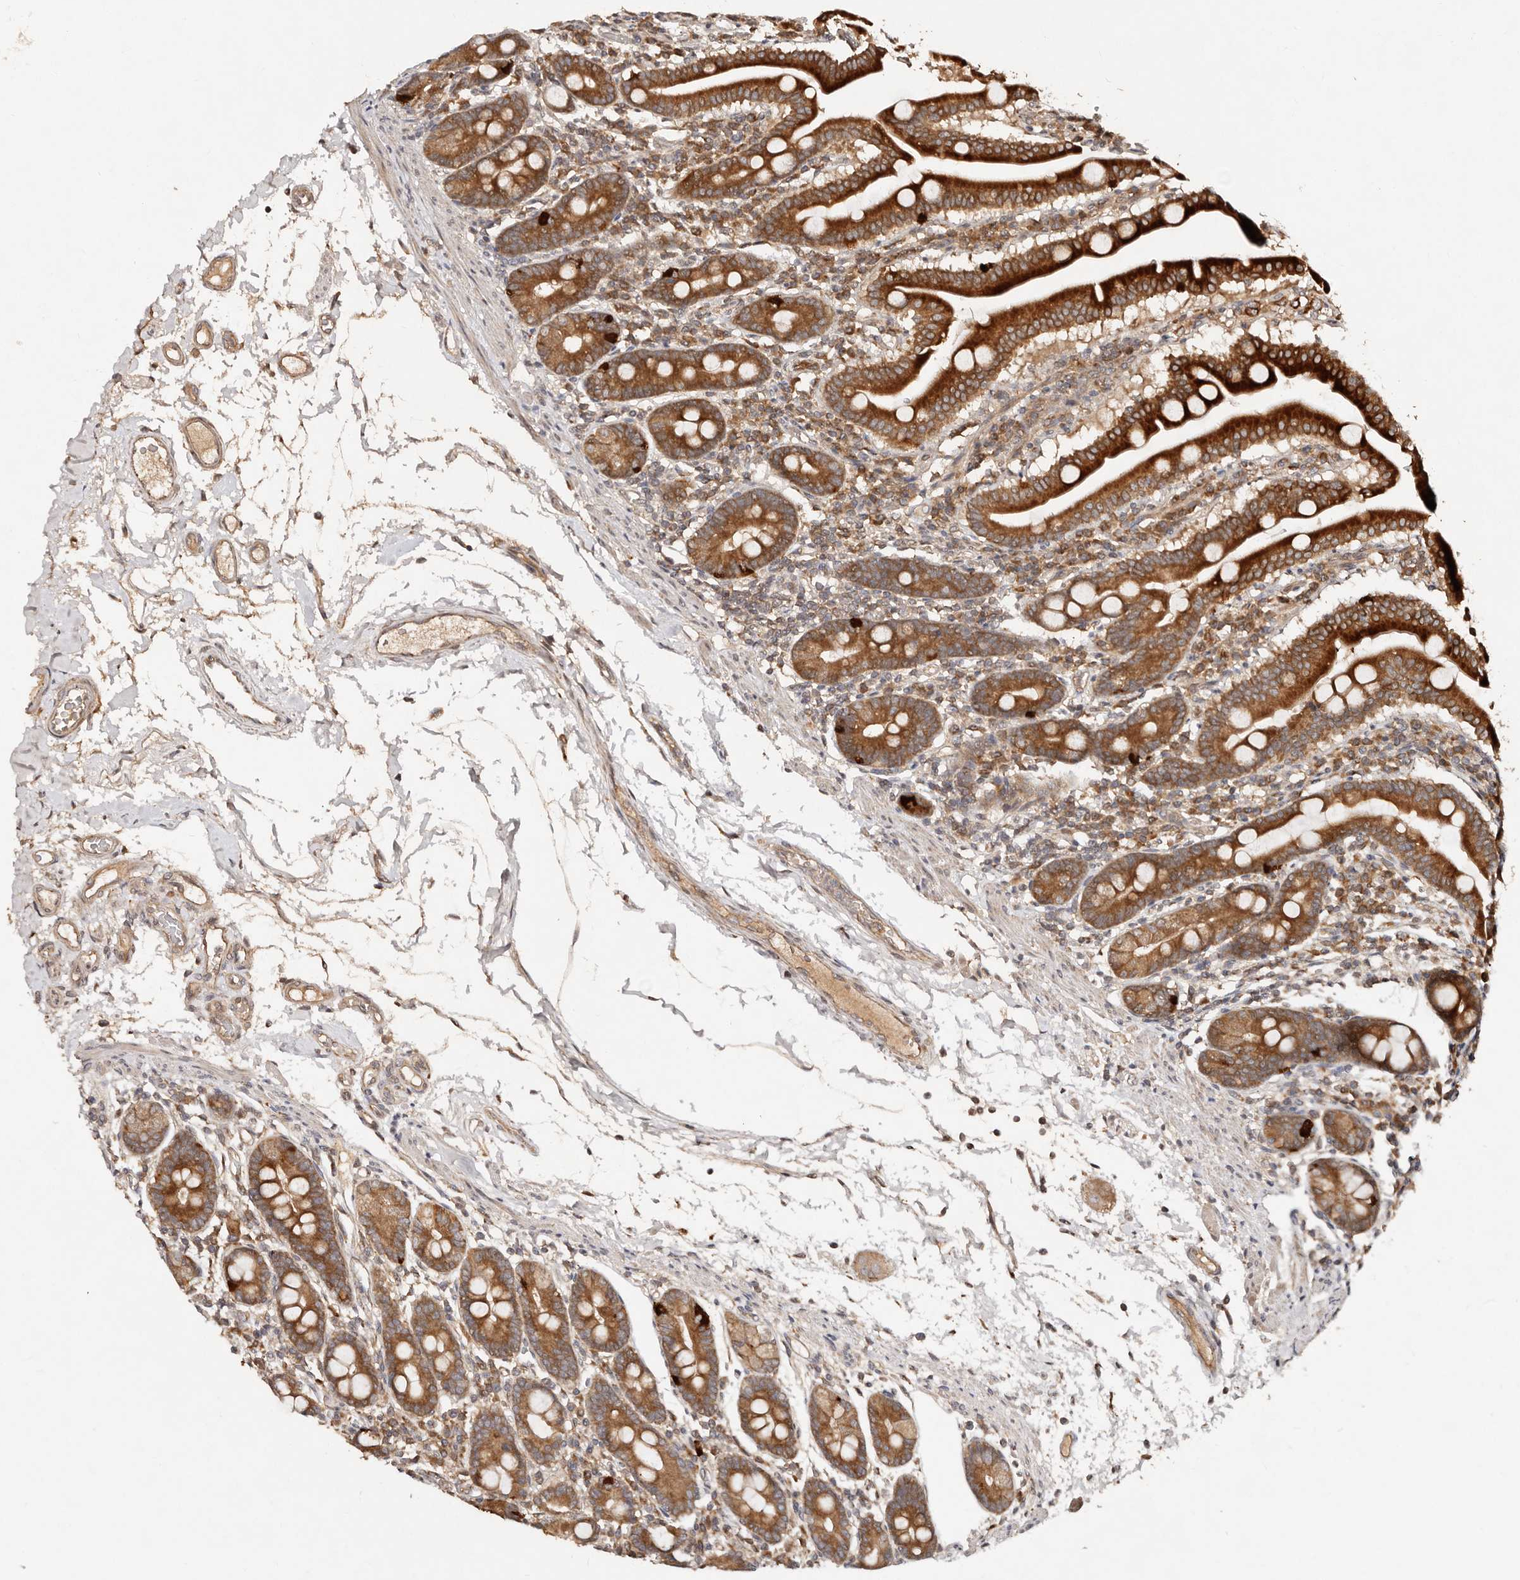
{"staining": {"intensity": "strong", "quantity": ">75%", "location": "cytoplasmic/membranous"}, "tissue": "duodenum", "cell_type": "Glandular cells", "image_type": "normal", "snomed": [{"axis": "morphology", "description": "Normal tissue, NOS"}, {"axis": "morphology", "description": "Adenocarcinoma, NOS"}, {"axis": "topography", "description": "Pancreas"}, {"axis": "topography", "description": "Duodenum"}], "caption": "The photomicrograph shows a brown stain indicating the presence of a protein in the cytoplasmic/membranous of glandular cells in duodenum.", "gene": "DENND11", "patient": {"sex": "male", "age": 50}}